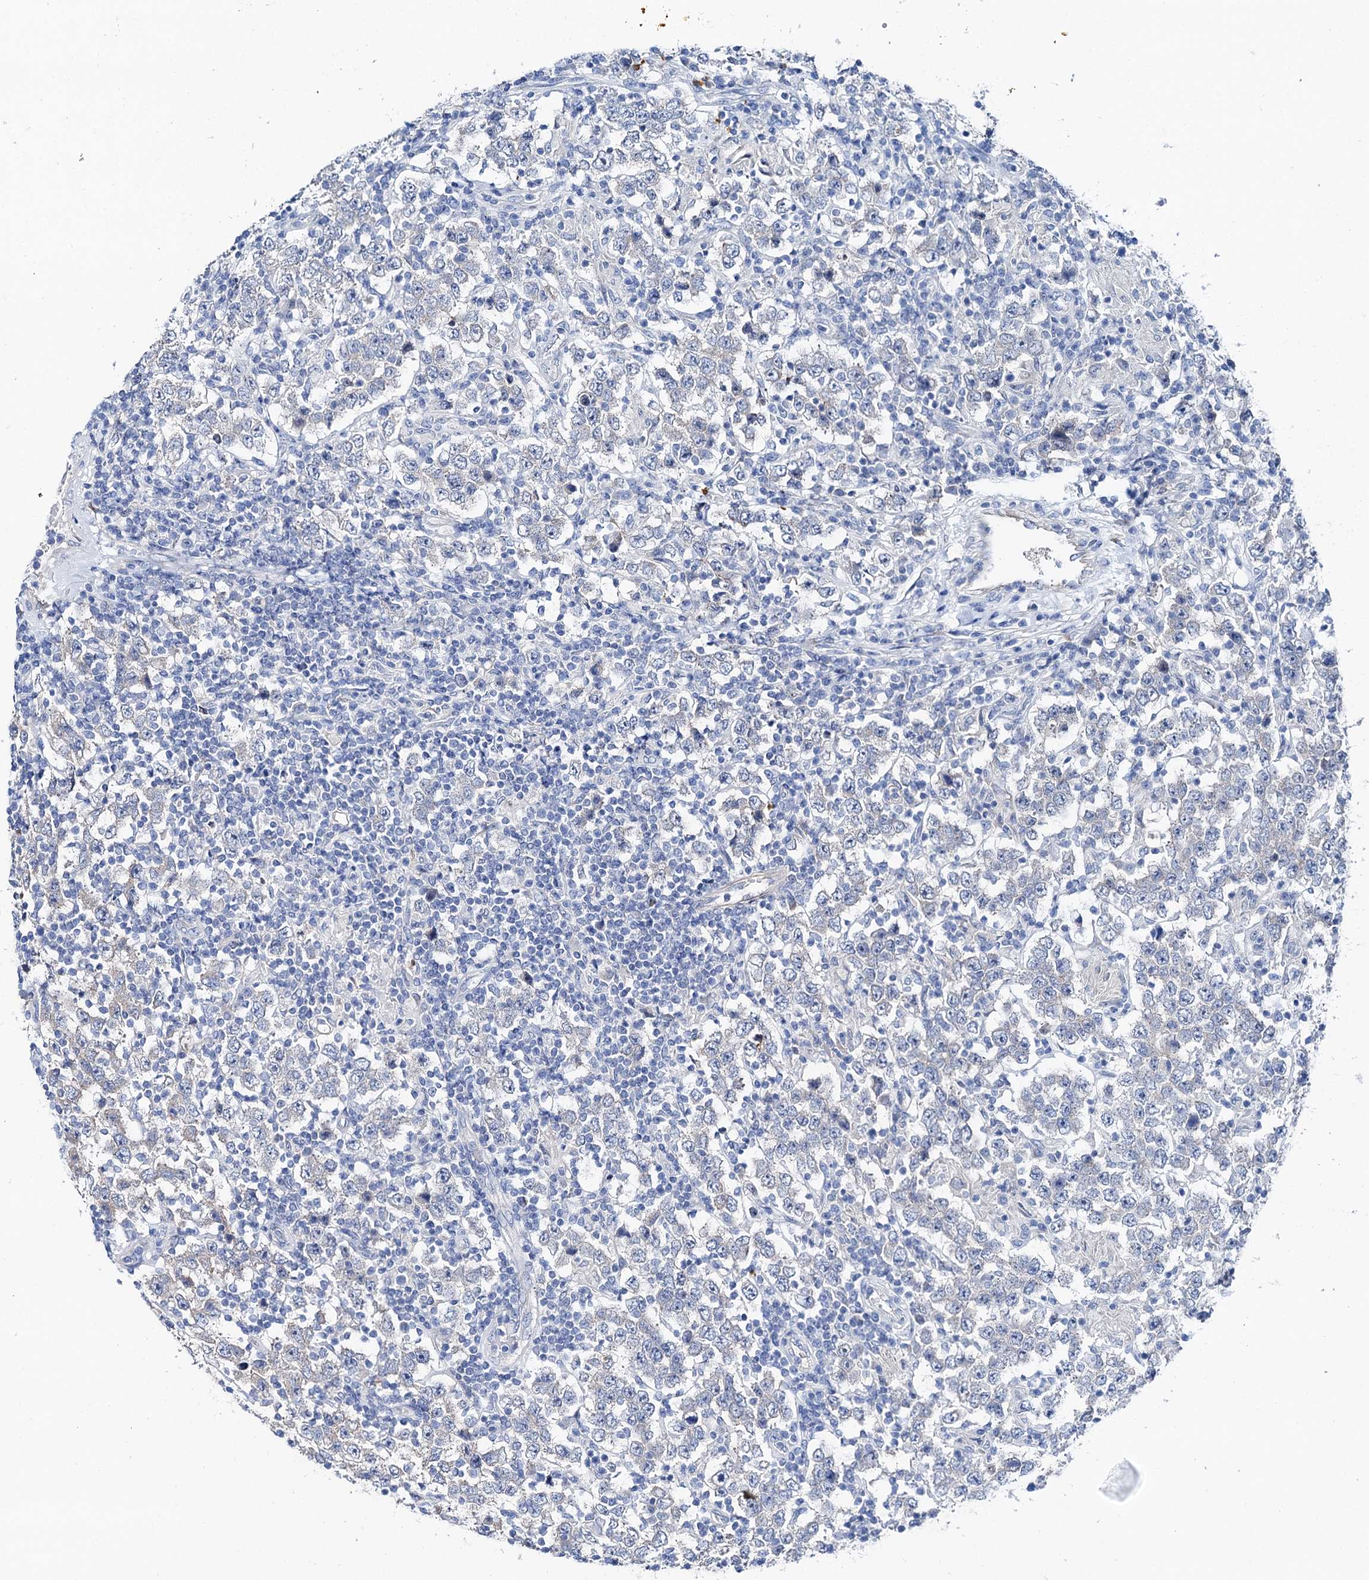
{"staining": {"intensity": "negative", "quantity": "none", "location": "none"}, "tissue": "testis cancer", "cell_type": "Tumor cells", "image_type": "cancer", "snomed": [{"axis": "morphology", "description": "Normal tissue, NOS"}, {"axis": "morphology", "description": "Urothelial carcinoma, High grade"}, {"axis": "morphology", "description": "Seminoma, NOS"}, {"axis": "morphology", "description": "Carcinoma, Embryonal, NOS"}, {"axis": "topography", "description": "Urinary bladder"}, {"axis": "topography", "description": "Testis"}], "caption": "Protein analysis of testis seminoma reveals no significant positivity in tumor cells.", "gene": "SHROOM1", "patient": {"sex": "male", "age": 41}}